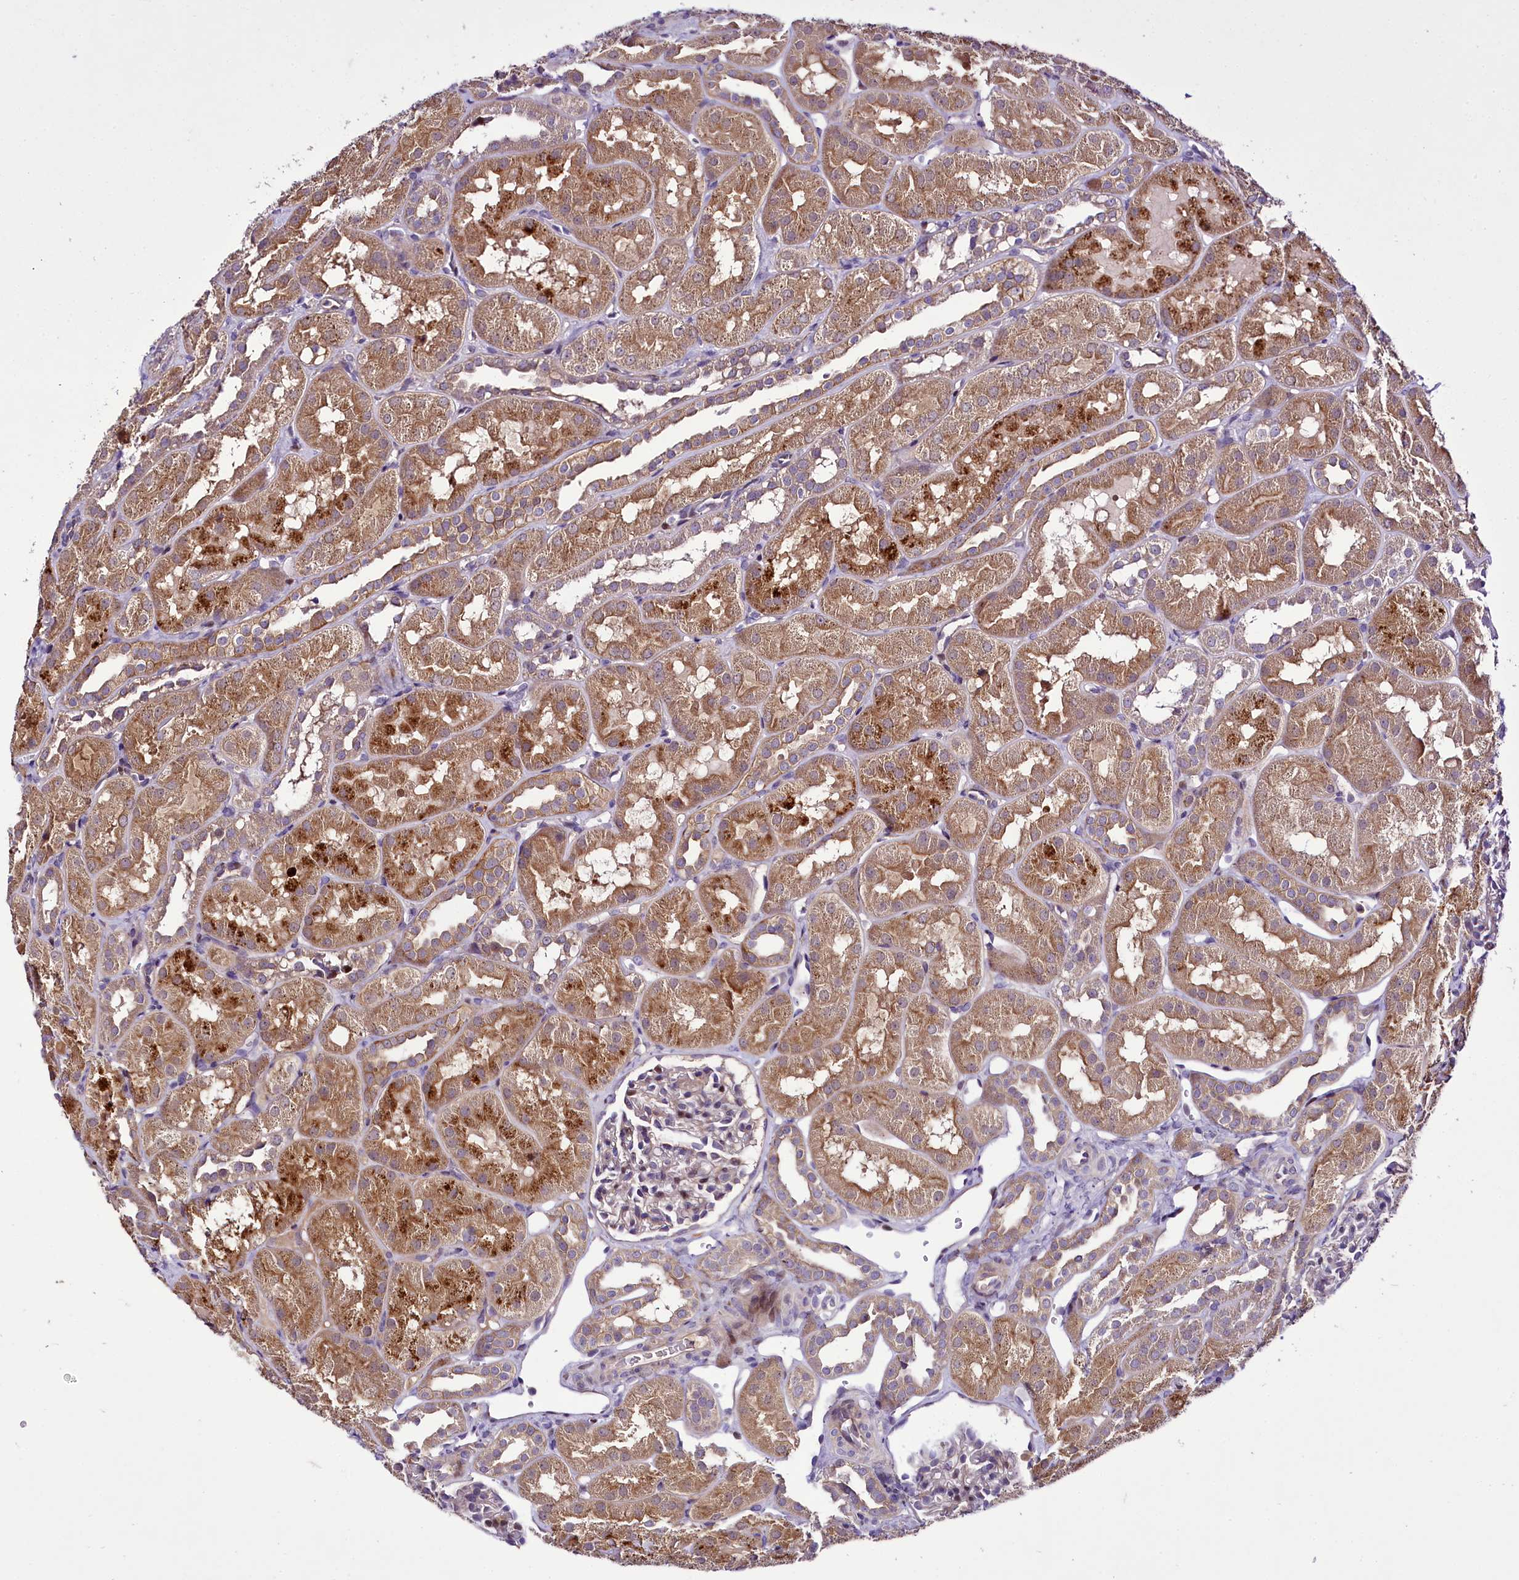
{"staining": {"intensity": "weak", "quantity": "<25%", "location": "nuclear"}, "tissue": "kidney", "cell_type": "Cells in glomeruli", "image_type": "normal", "snomed": [{"axis": "morphology", "description": "Normal tissue, NOS"}, {"axis": "topography", "description": "Kidney"}, {"axis": "topography", "description": "Urinary bladder"}], "caption": "DAB (3,3'-diaminobenzidine) immunohistochemical staining of benign human kidney shows no significant expression in cells in glomeruli.", "gene": "ZC3H12C", "patient": {"sex": "male", "age": 16}}